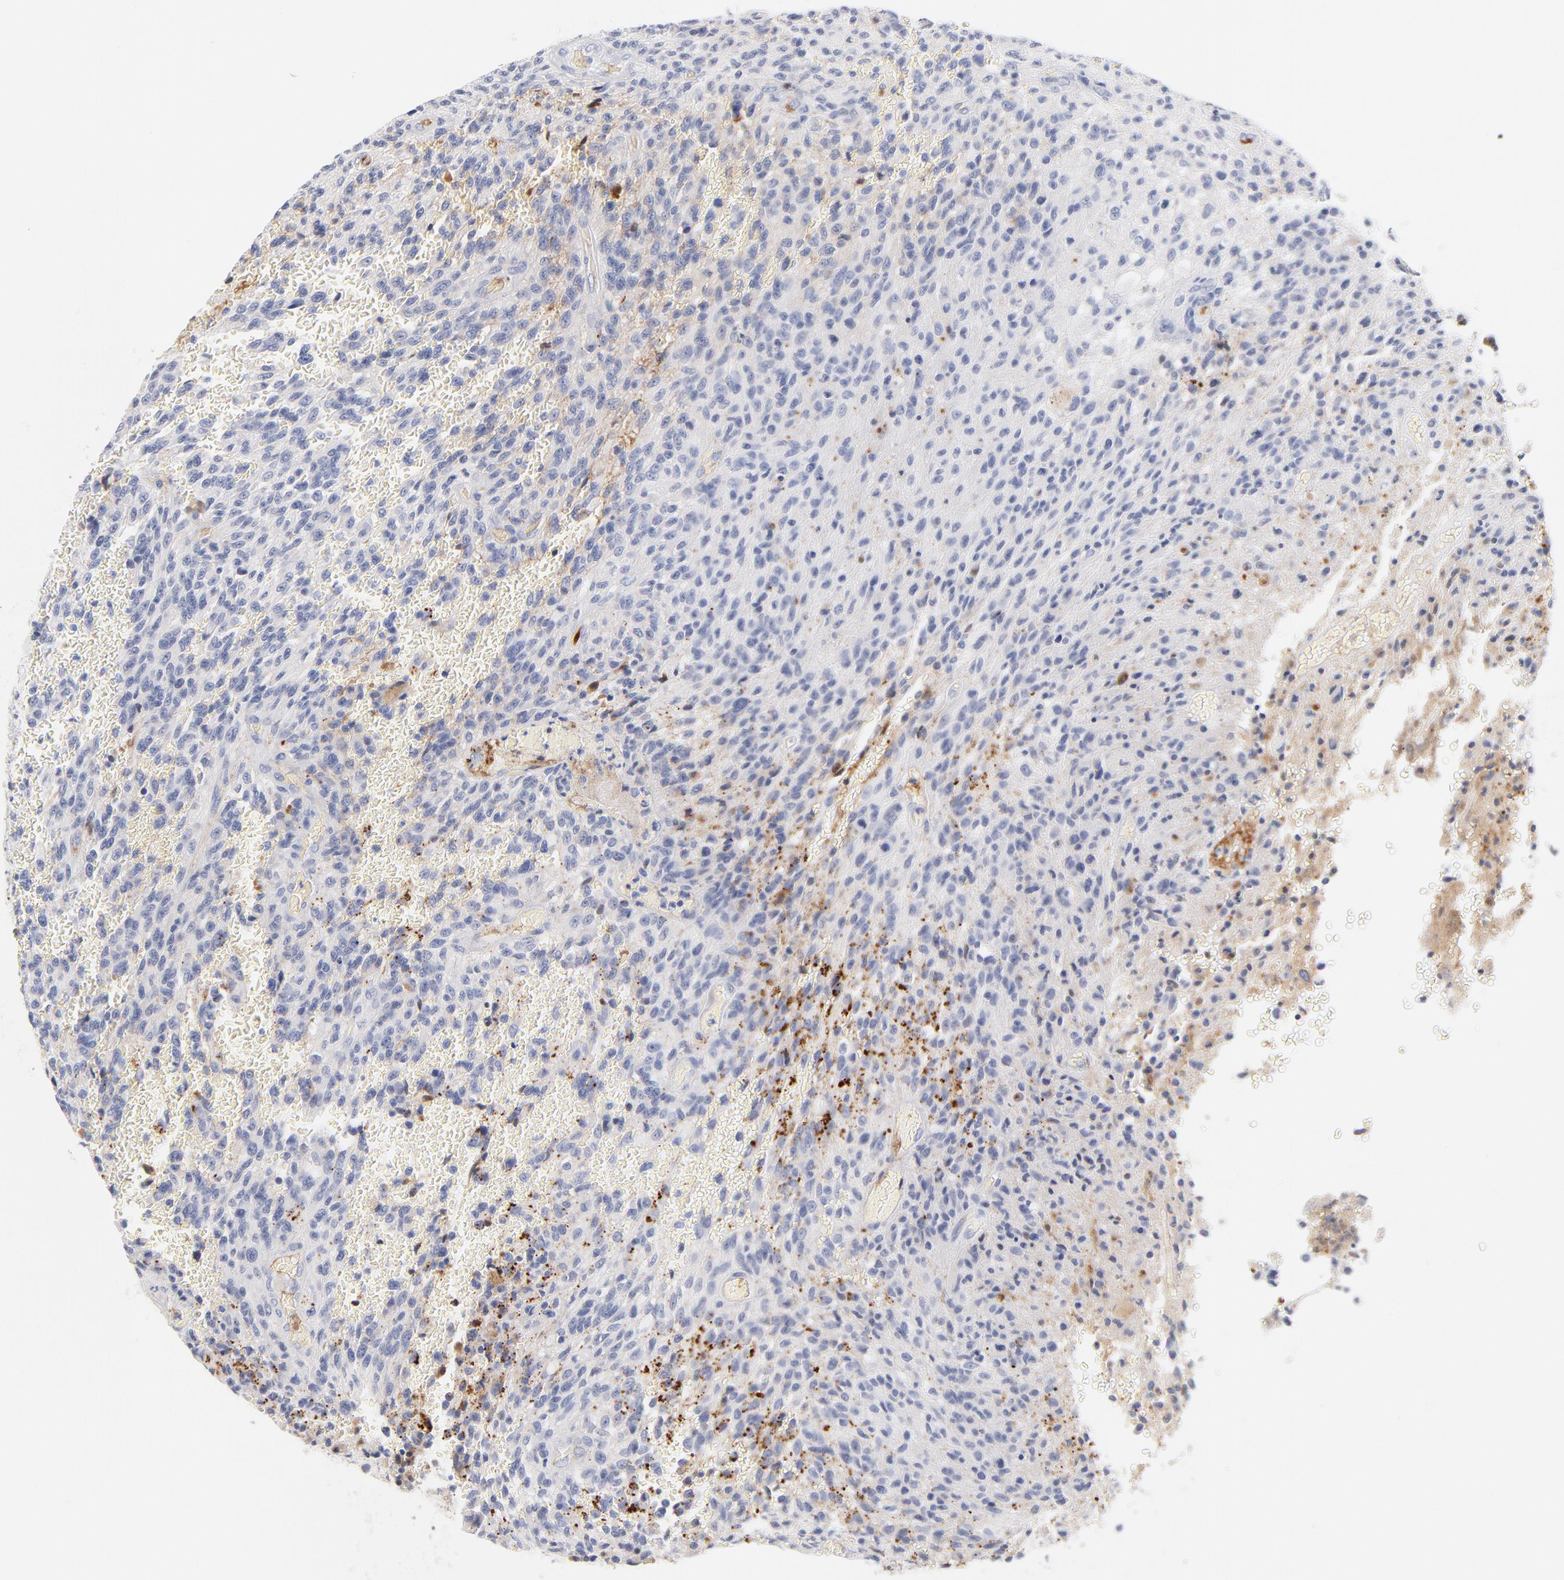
{"staining": {"intensity": "negative", "quantity": "none", "location": "none"}, "tissue": "glioma", "cell_type": "Tumor cells", "image_type": "cancer", "snomed": [{"axis": "morphology", "description": "Normal tissue, NOS"}, {"axis": "morphology", "description": "Glioma, malignant, High grade"}, {"axis": "topography", "description": "Cerebral cortex"}], "caption": "This is an immunohistochemistry (IHC) image of human malignant high-grade glioma. There is no positivity in tumor cells.", "gene": "PLAT", "patient": {"sex": "male", "age": 56}}